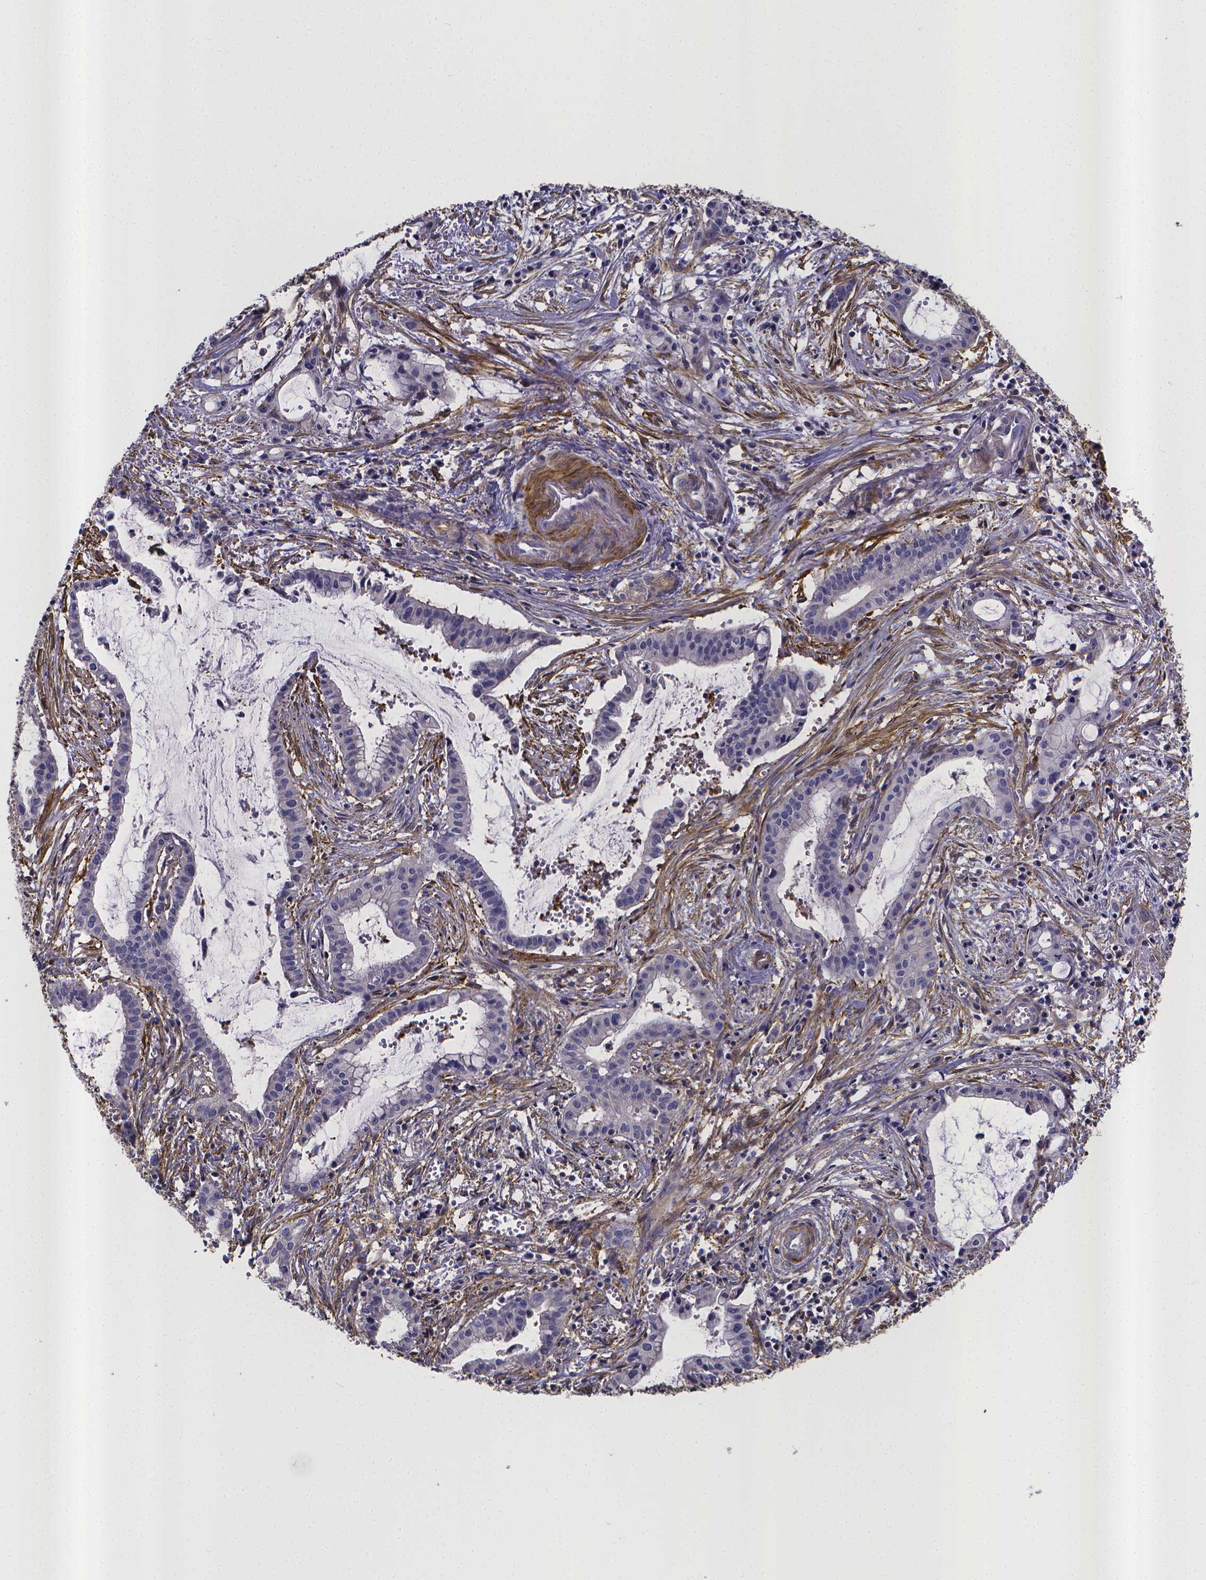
{"staining": {"intensity": "negative", "quantity": "none", "location": "none"}, "tissue": "pancreatic cancer", "cell_type": "Tumor cells", "image_type": "cancer", "snomed": [{"axis": "morphology", "description": "Adenocarcinoma, NOS"}, {"axis": "topography", "description": "Pancreas"}], "caption": "High power microscopy photomicrograph of an immunohistochemistry (IHC) image of pancreatic cancer (adenocarcinoma), revealing no significant positivity in tumor cells.", "gene": "RERG", "patient": {"sex": "male", "age": 48}}